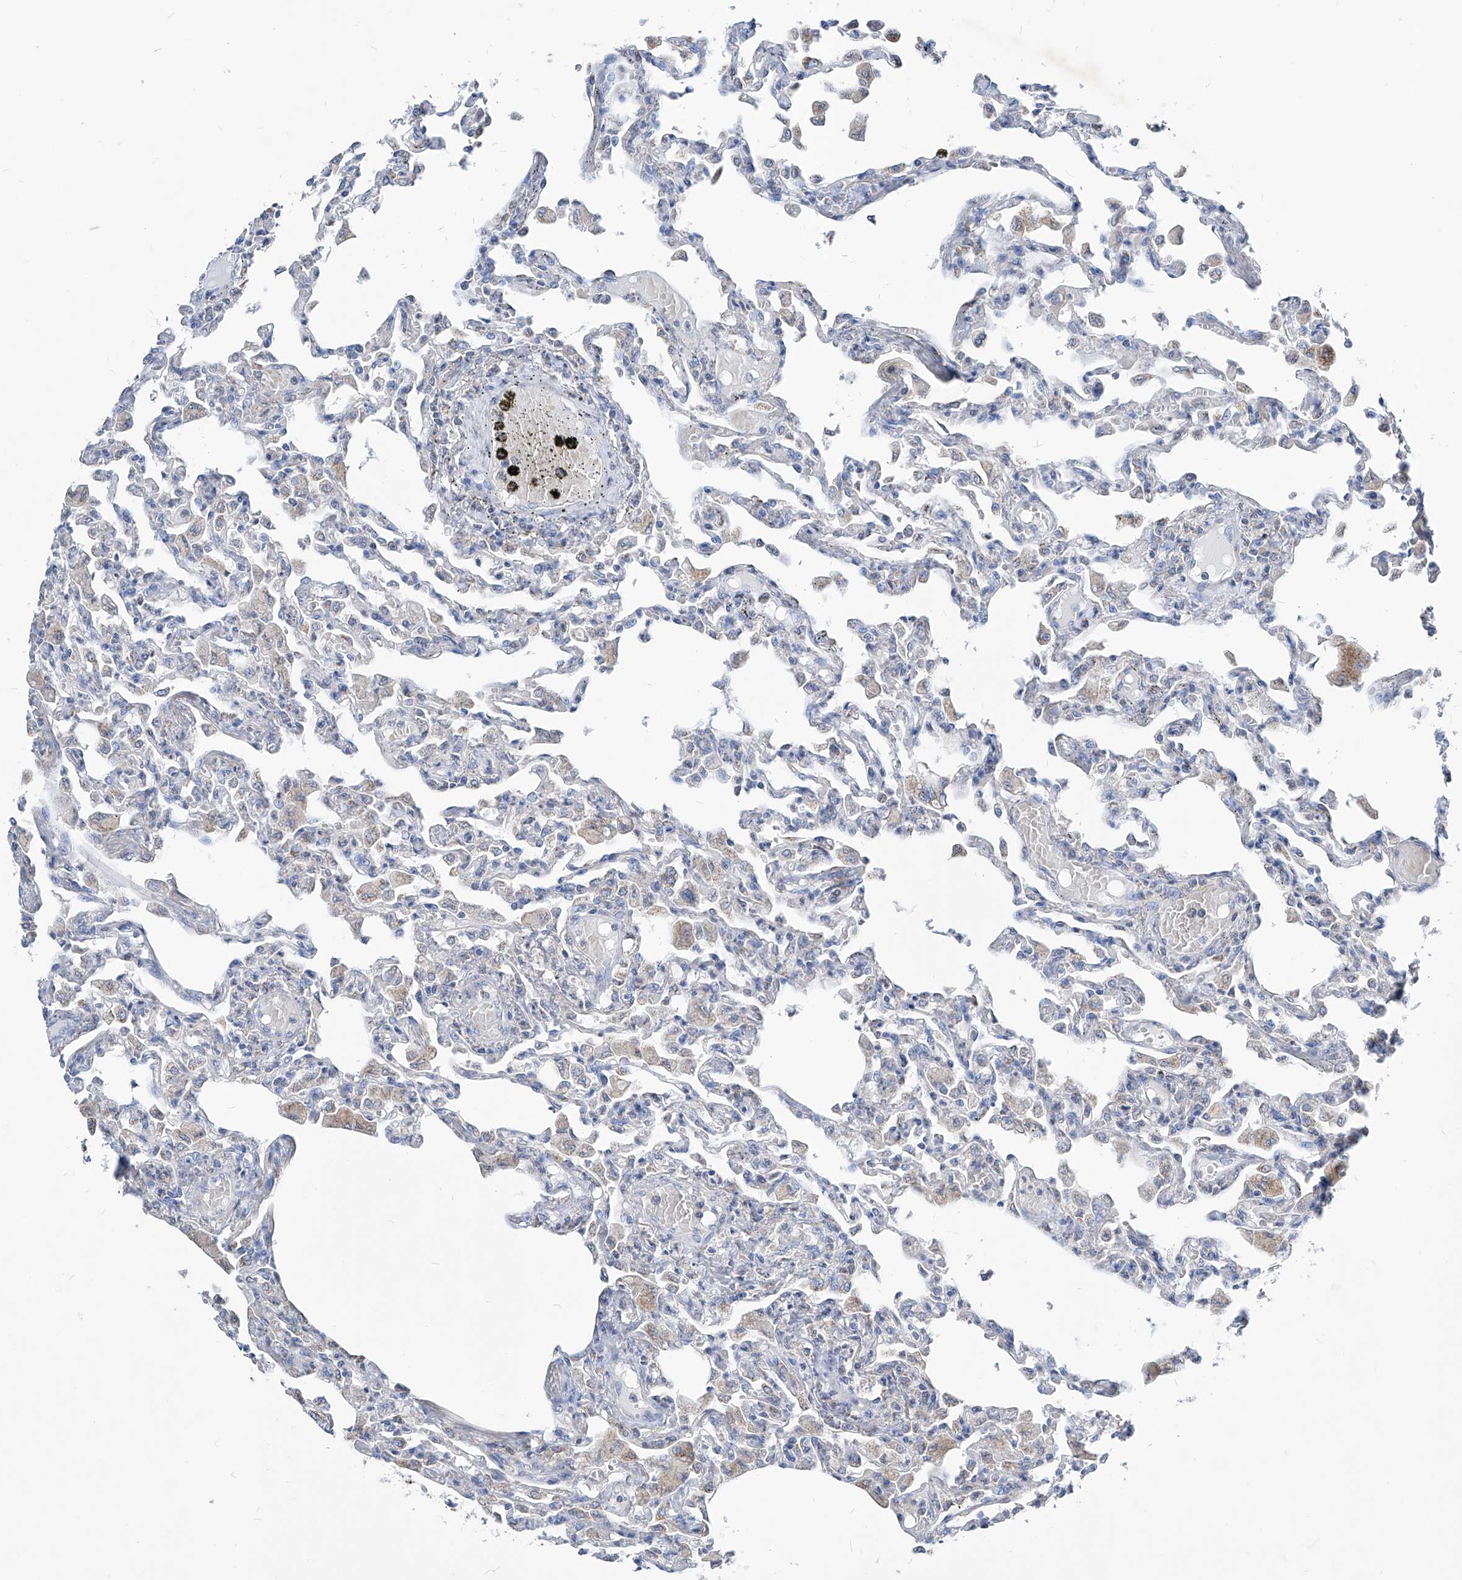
{"staining": {"intensity": "negative", "quantity": "none", "location": "none"}, "tissue": "lung", "cell_type": "Alveolar cells", "image_type": "normal", "snomed": [{"axis": "morphology", "description": "Normal tissue, NOS"}, {"axis": "topography", "description": "Bronchus"}, {"axis": "topography", "description": "Lung"}], "caption": "The image displays no significant positivity in alveolar cells of lung. (Stains: DAB (3,3'-diaminobenzidine) IHC with hematoxylin counter stain, Microscopy: brightfield microscopy at high magnification).", "gene": "AGPS", "patient": {"sex": "female", "age": 49}}